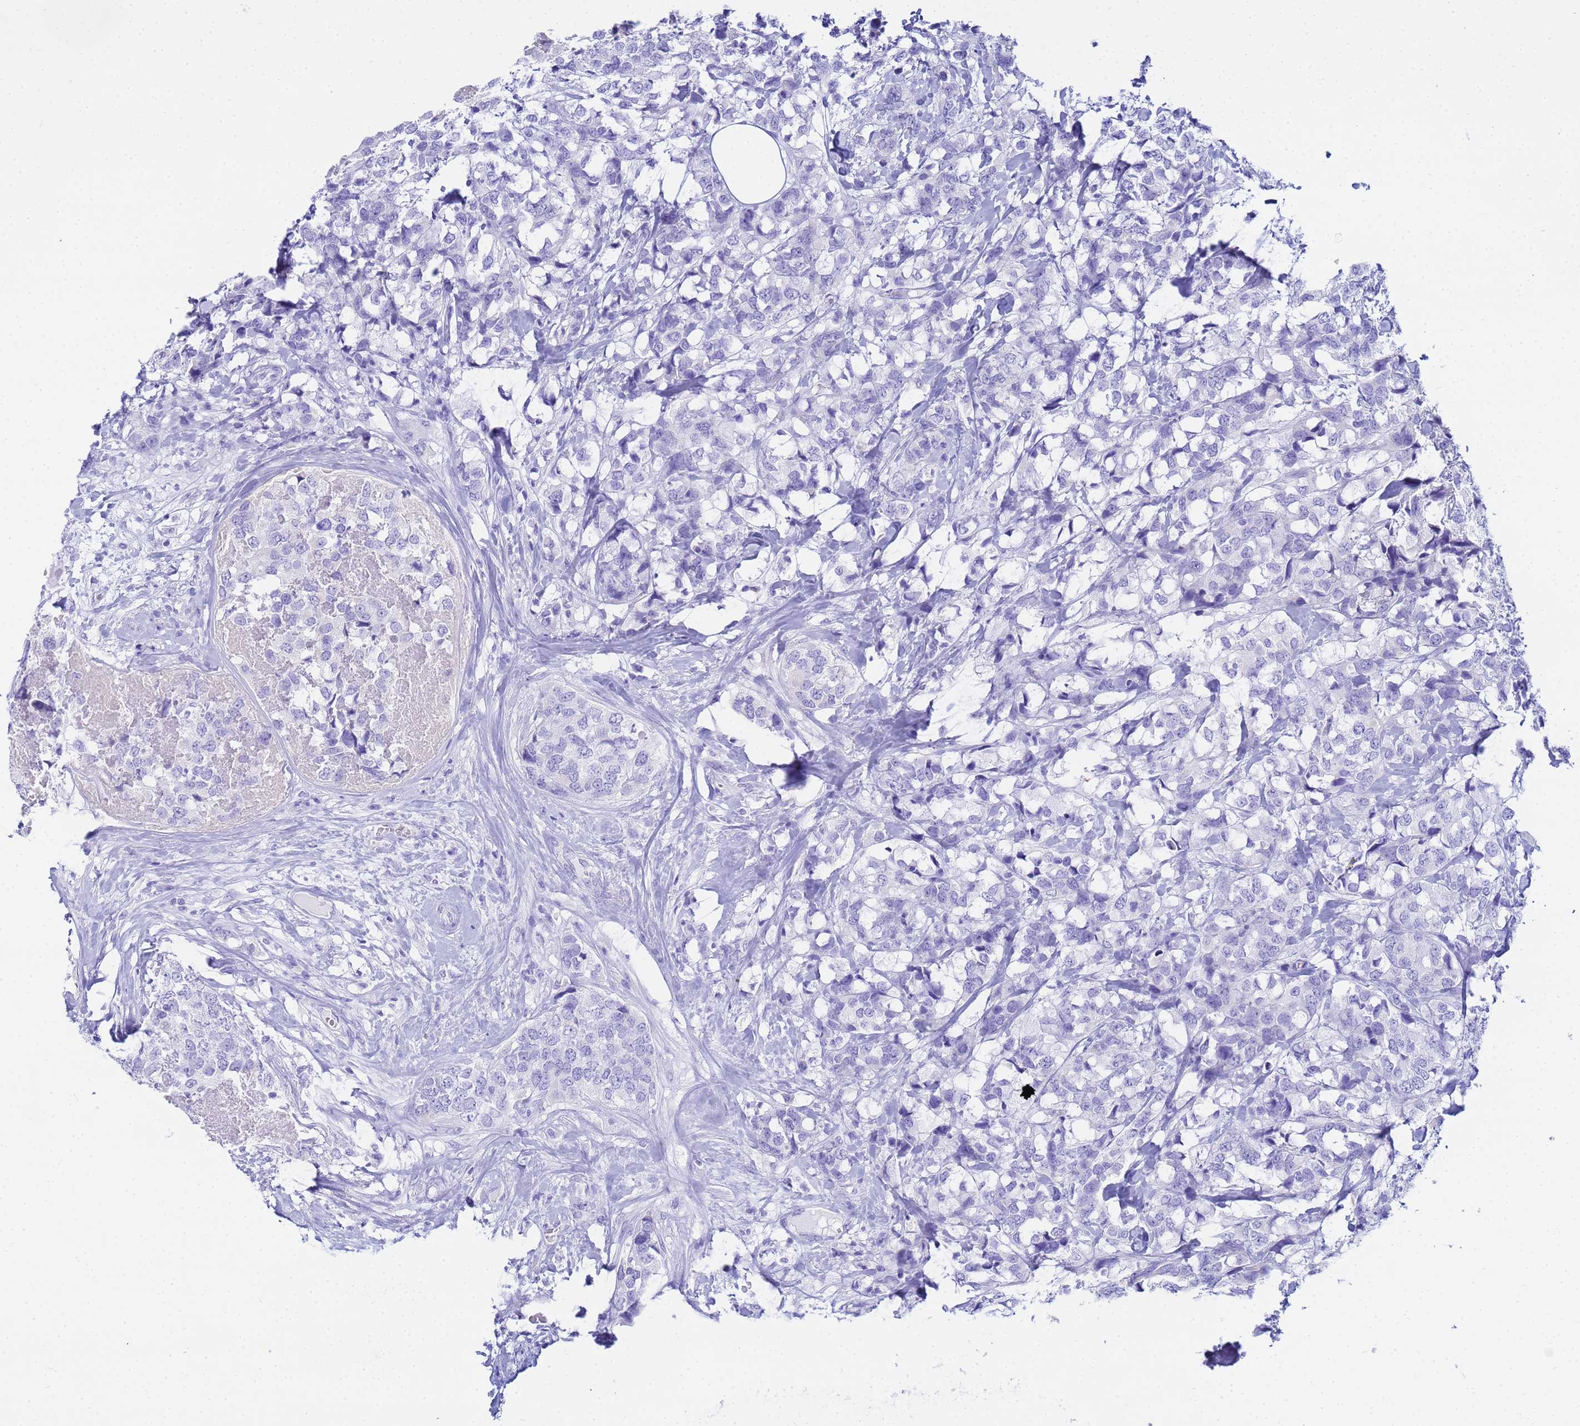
{"staining": {"intensity": "negative", "quantity": "none", "location": "none"}, "tissue": "breast cancer", "cell_type": "Tumor cells", "image_type": "cancer", "snomed": [{"axis": "morphology", "description": "Lobular carcinoma"}, {"axis": "topography", "description": "Breast"}], "caption": "The micrograph demonstrates no staining of tumor cells in breast lobular carcinoma.", "gene": "AQP12A", "patient": {"sex": "female", "age": 59}}